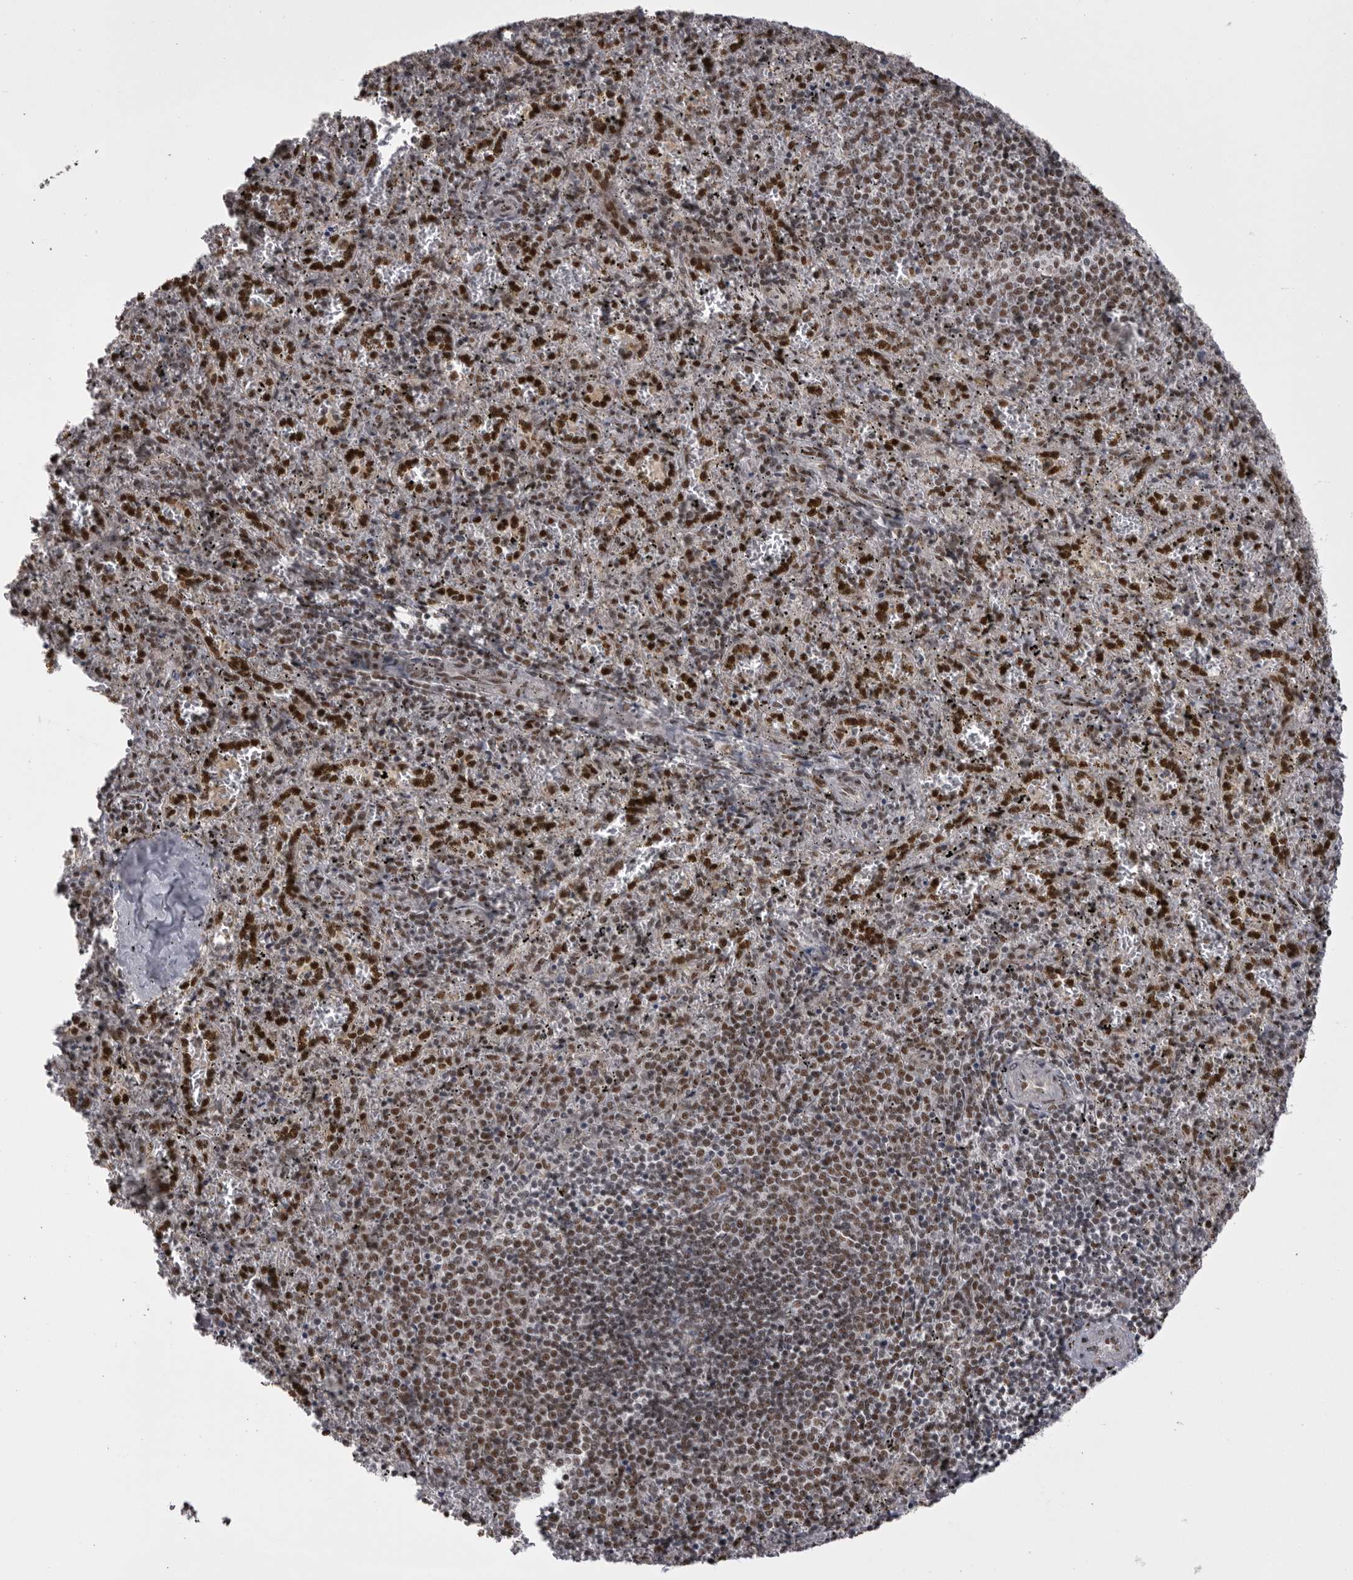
{"staining": {"intensity": "moderate", "quantity": "25%-75%", "location": "nuclear"}, "tissue": "spleen", "cell_type": "Cells in red pulp", "image_type": "normal", "snomed": [{"axis": "morphology", "description": "Normal tissue, NOS"}, {"axis": "topography", "description": "Spleen"}], "caption": "Protein staining of unremarkable spleen displays moderate nuclear positivity in about 25%-75% of cells in red pulp.", "gene": "MEPCE", "patient": {"sex": "male", "age": 11}}